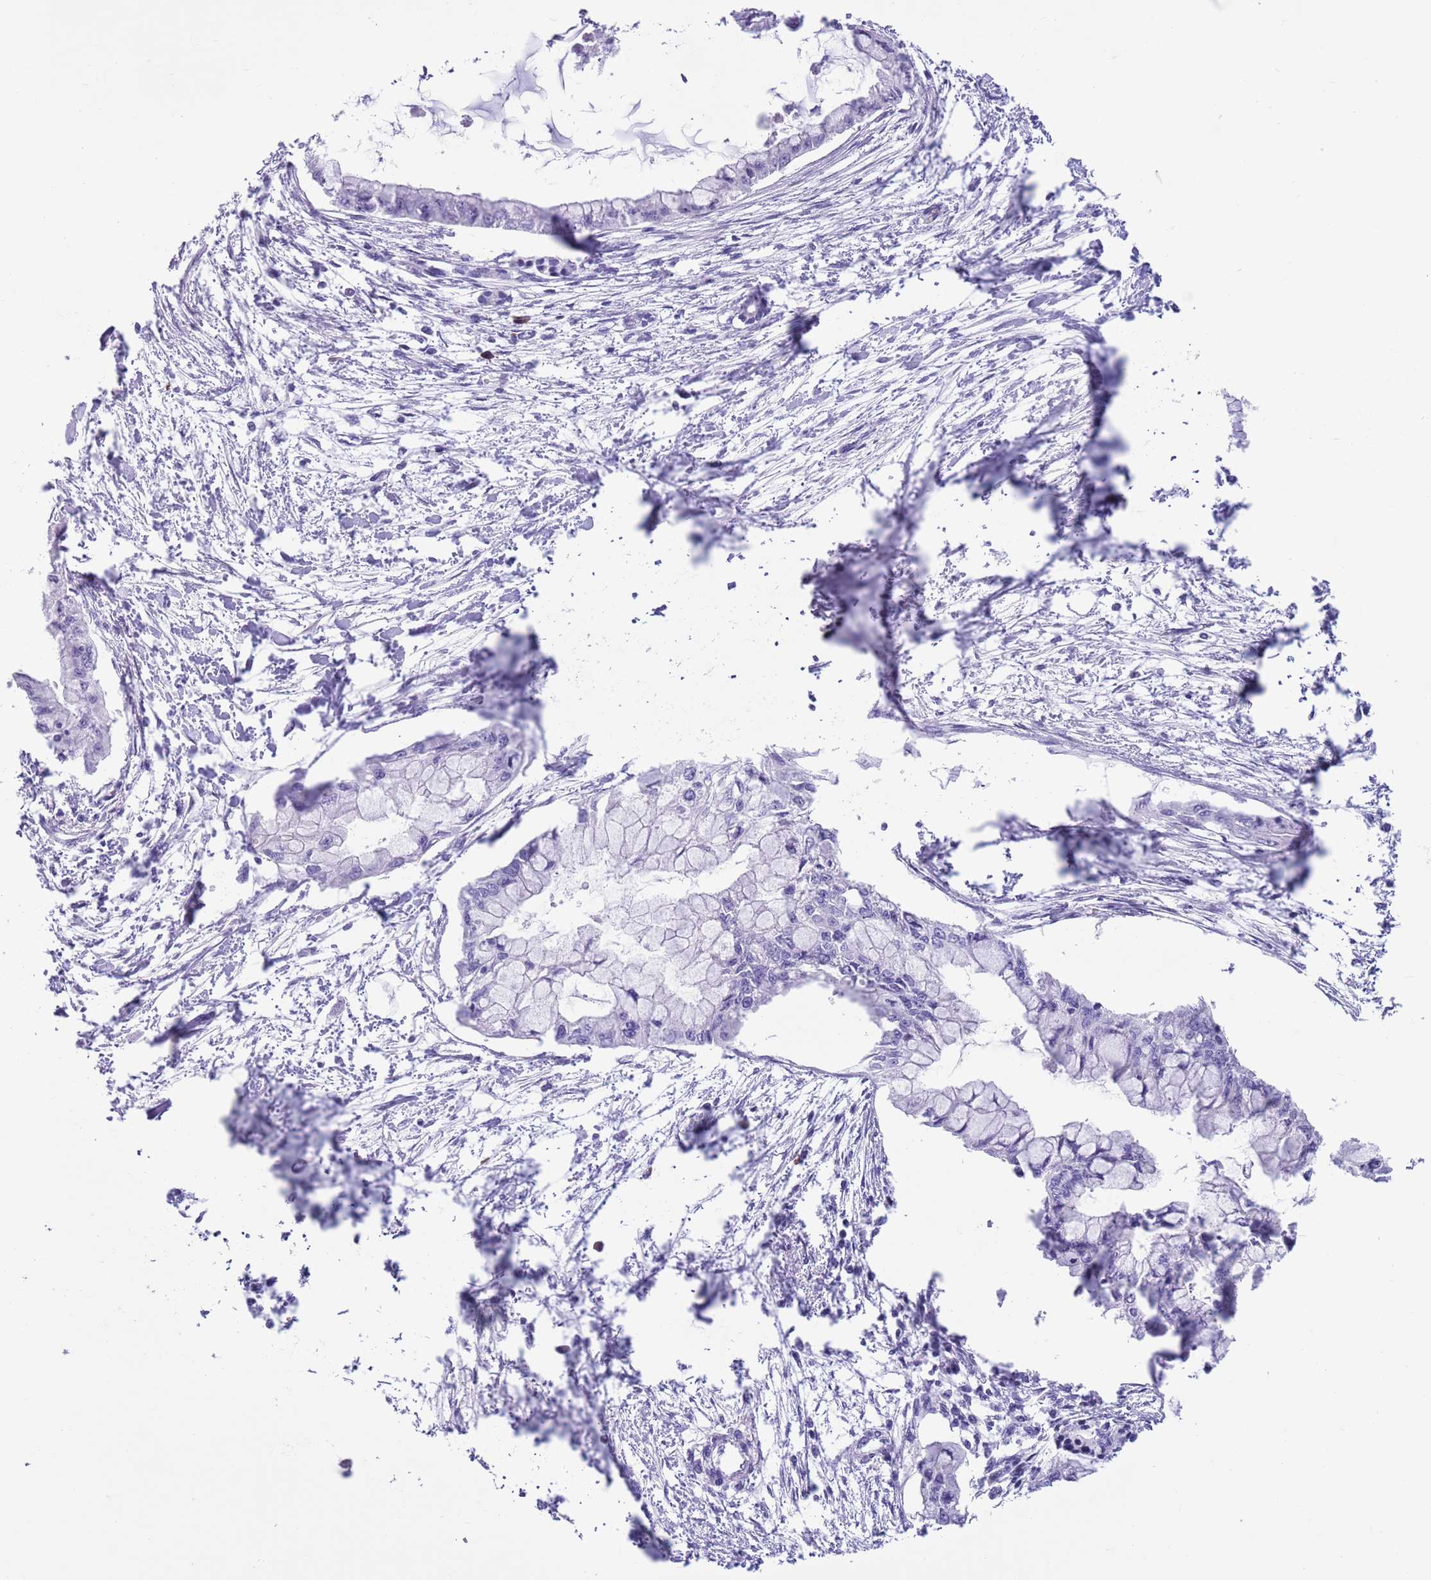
{"staining": {"intensity": "negative", "quantity": "none", "location": "none"}, "tissue": "pancreatic cancer", "cell_type": "Tumor cells", "image_type": "cancer", "snomed": [{"axis": "morphology", "description": "Adenocarcinoma, NOS"}, {"axis": "topography", "description": "Pancreas"}], "caption": "Histopathology image shows no protein positivity in tumor cells of pancreatic cancer tissue.", "gene": "LY6G5B", "patient": {"sex": "male", "age": 48}}